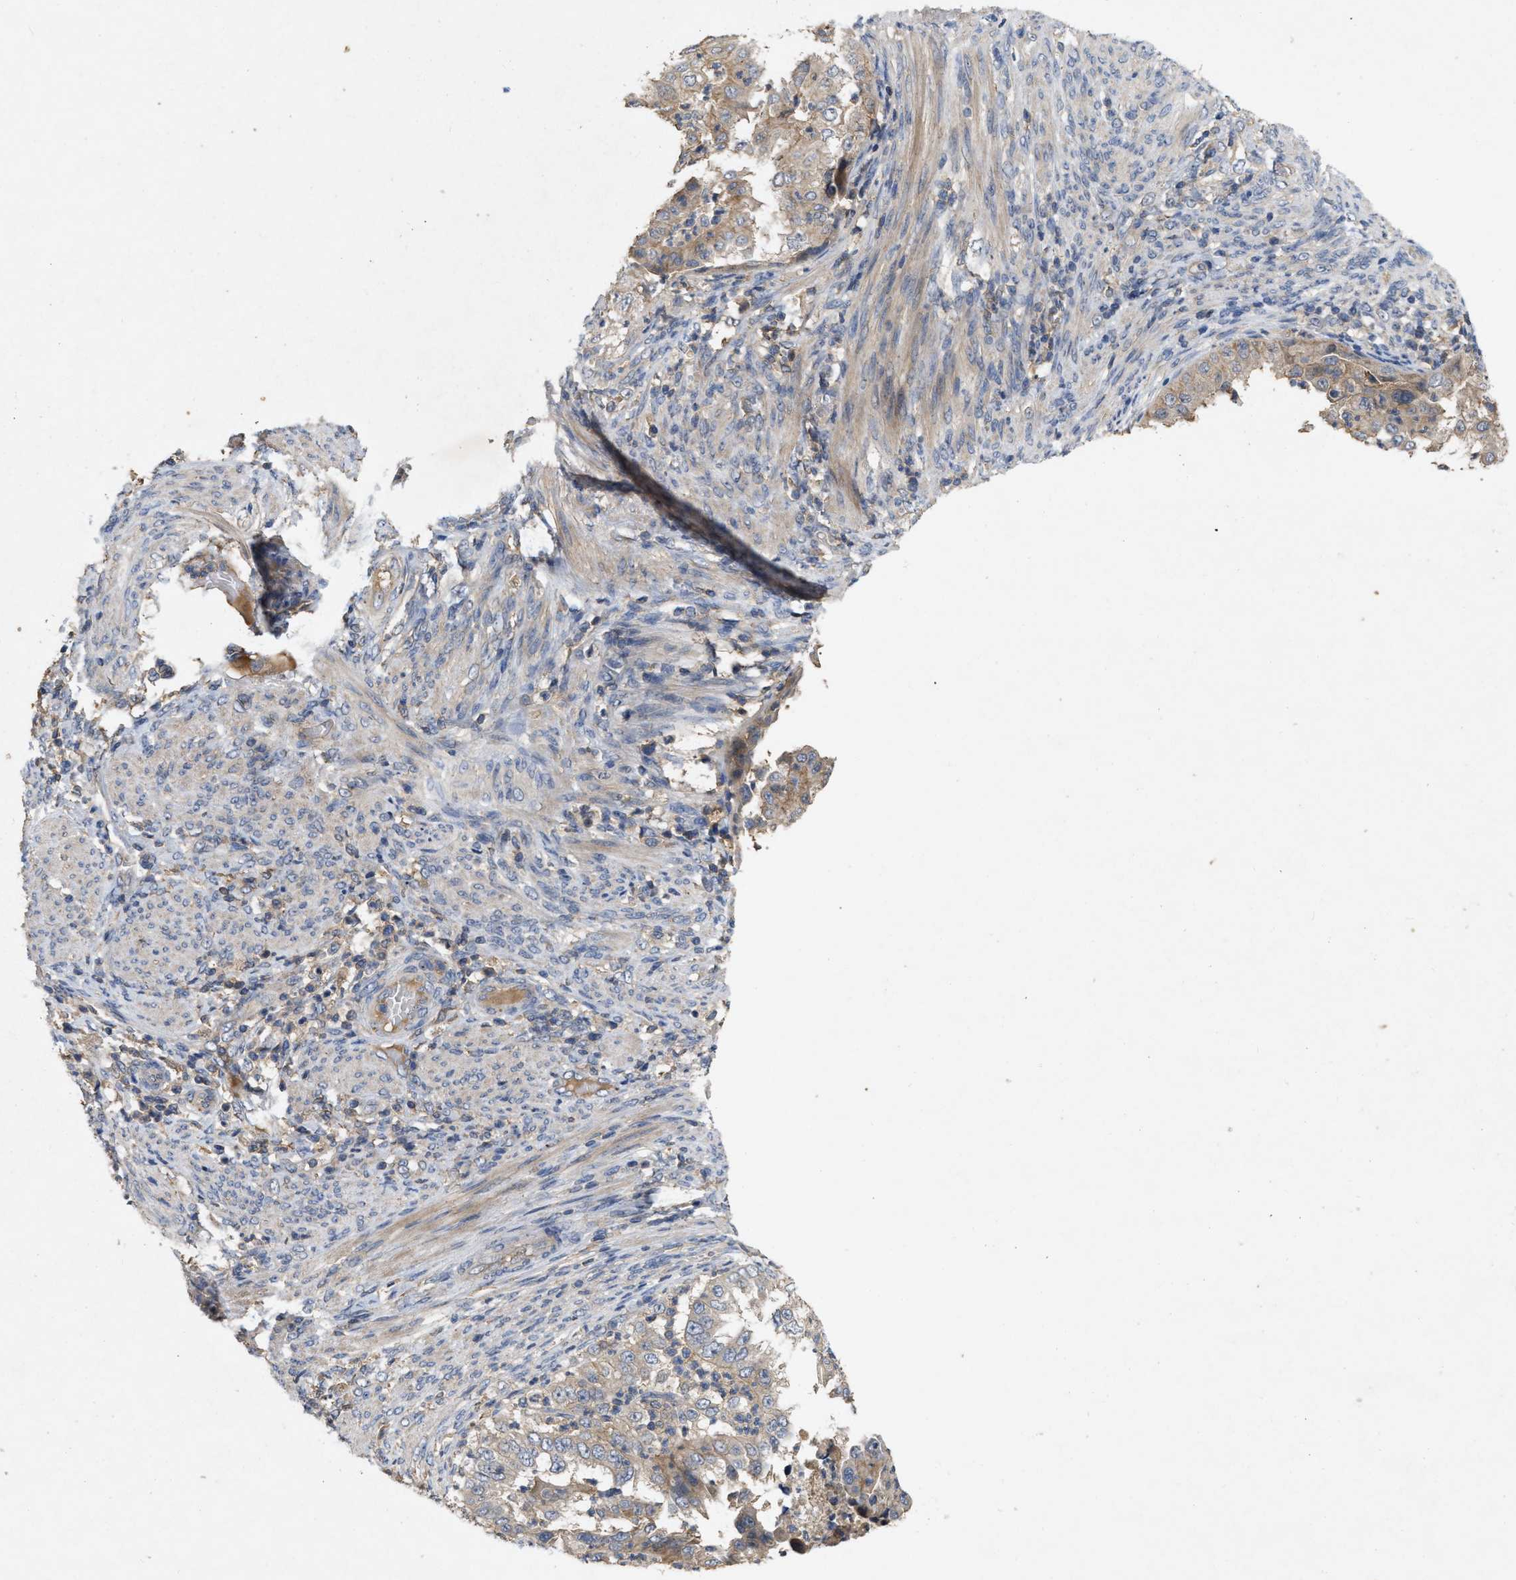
{"staining": {"intensity": "weak", "quantity": "25%-75%", "location": "cytoplasmic/membranous"}, "tissue": "endometrial cancer", "cell_type": "Tumor cells", "image_type": "cancer", "snomed": [{"axis": "morphology", "description": "Adenocarcinoma, NOS"}, {"axis": "topography", "description": "Endometrium"}], "caption": "Protein analysis of endometrial cancer tissue demonstrates weak cytoplasmic/membranous expression in about 25%-75% of tumor cells.", "gene": "LPAR2", "patient": {"sex": "female", "age": 85}}